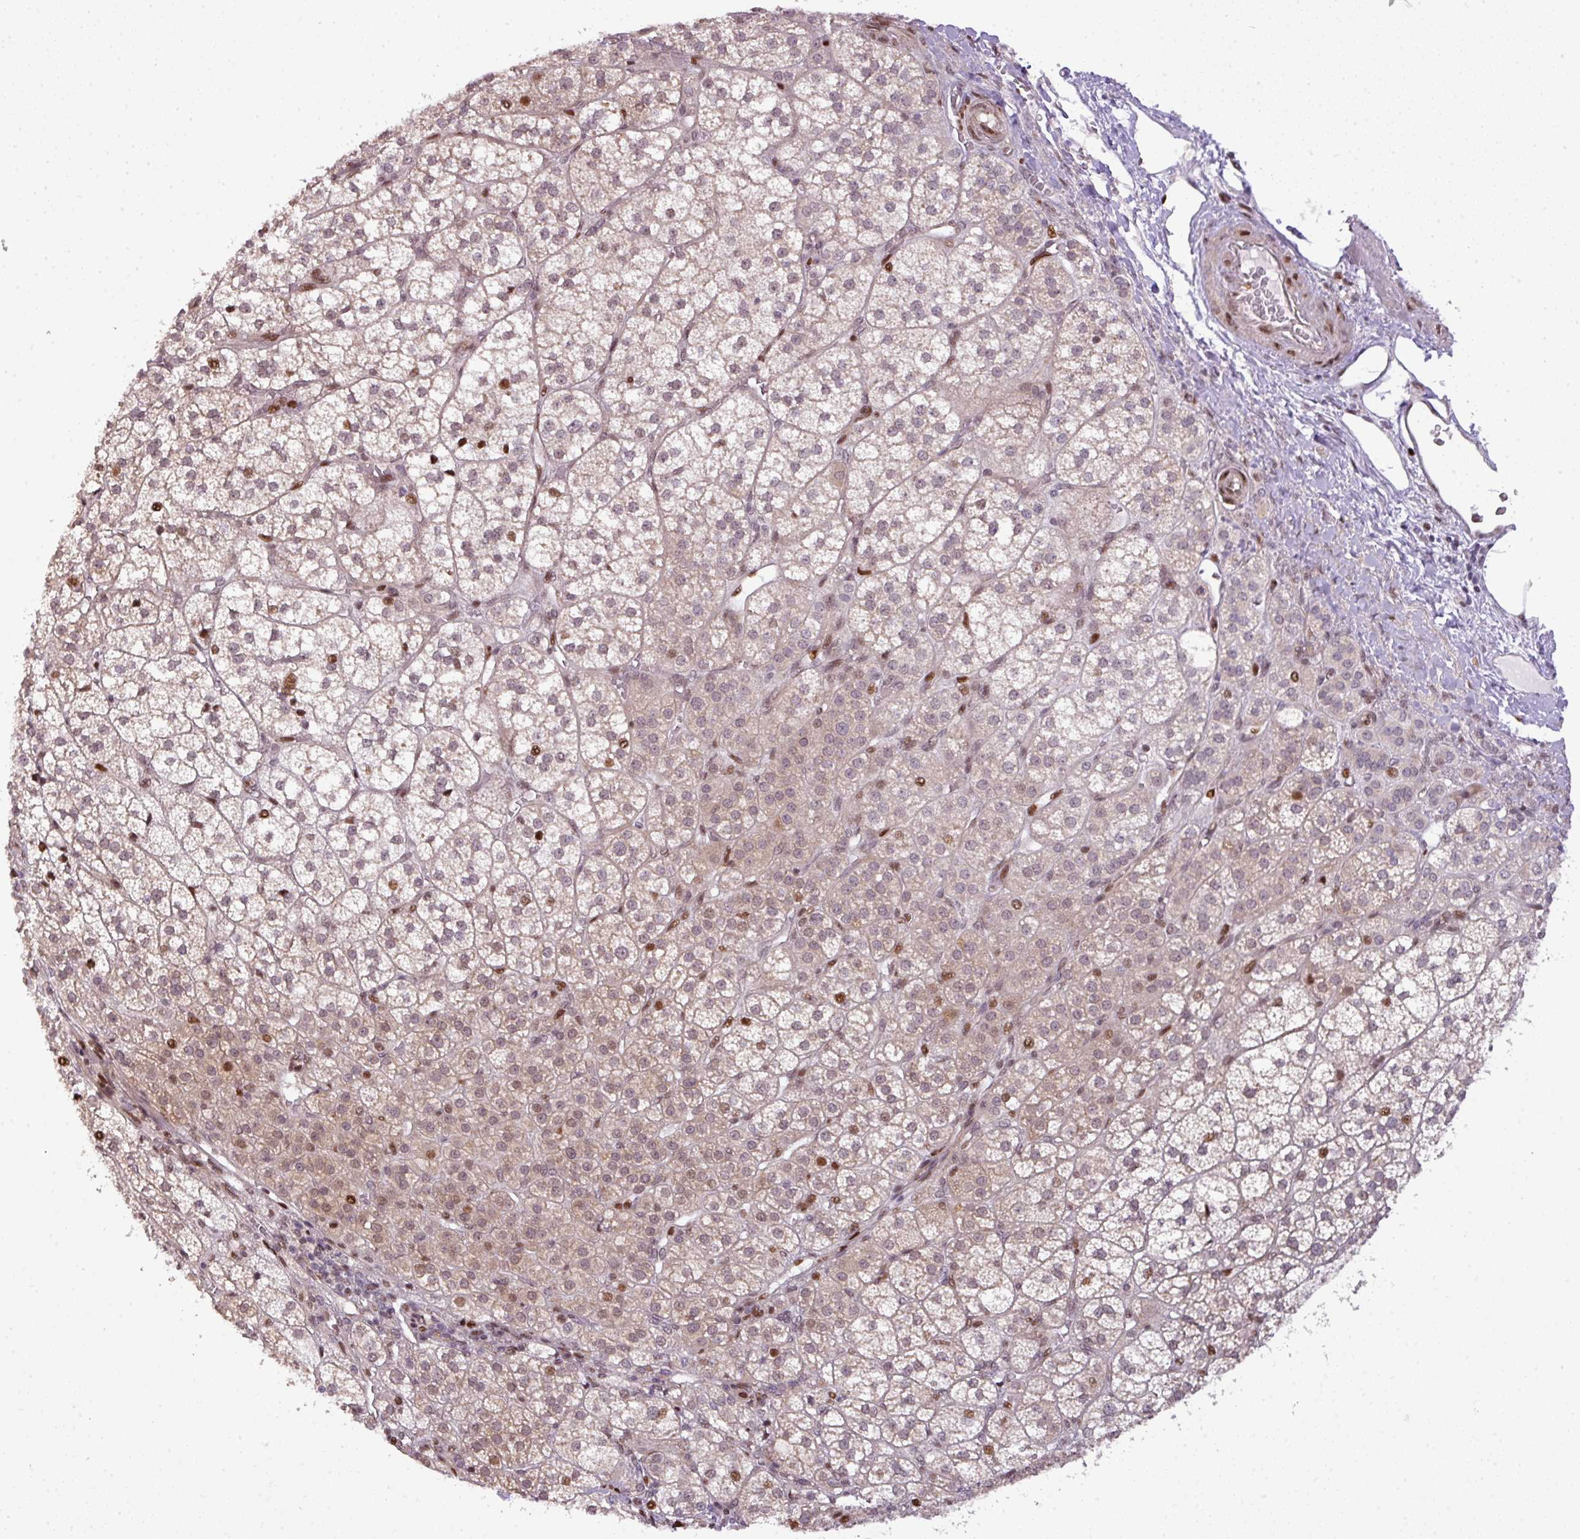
{"staining": {"intensity": "moderate", "quantity": "25%-75%", "location": "cytoplasmic/membranous,nuclear"}, "tissue": "adrenal gland", "cell_type": "Glandular cells", "image_type": "normal", "snomed": [{"axis": "morphology", "description": "Normal tissue, NOS"}, {"axis": "topography", "description": "Adrenal gland"}], "caption": "This is a photomicrograph of immunohistochemistry staining of normal adrenal gland, which shows moderate expression in the cytoplasmic/membranous,nuclear of glandular cells.", "gene": "MYSM1", "patient": {"sex": "female", "age": 60}}